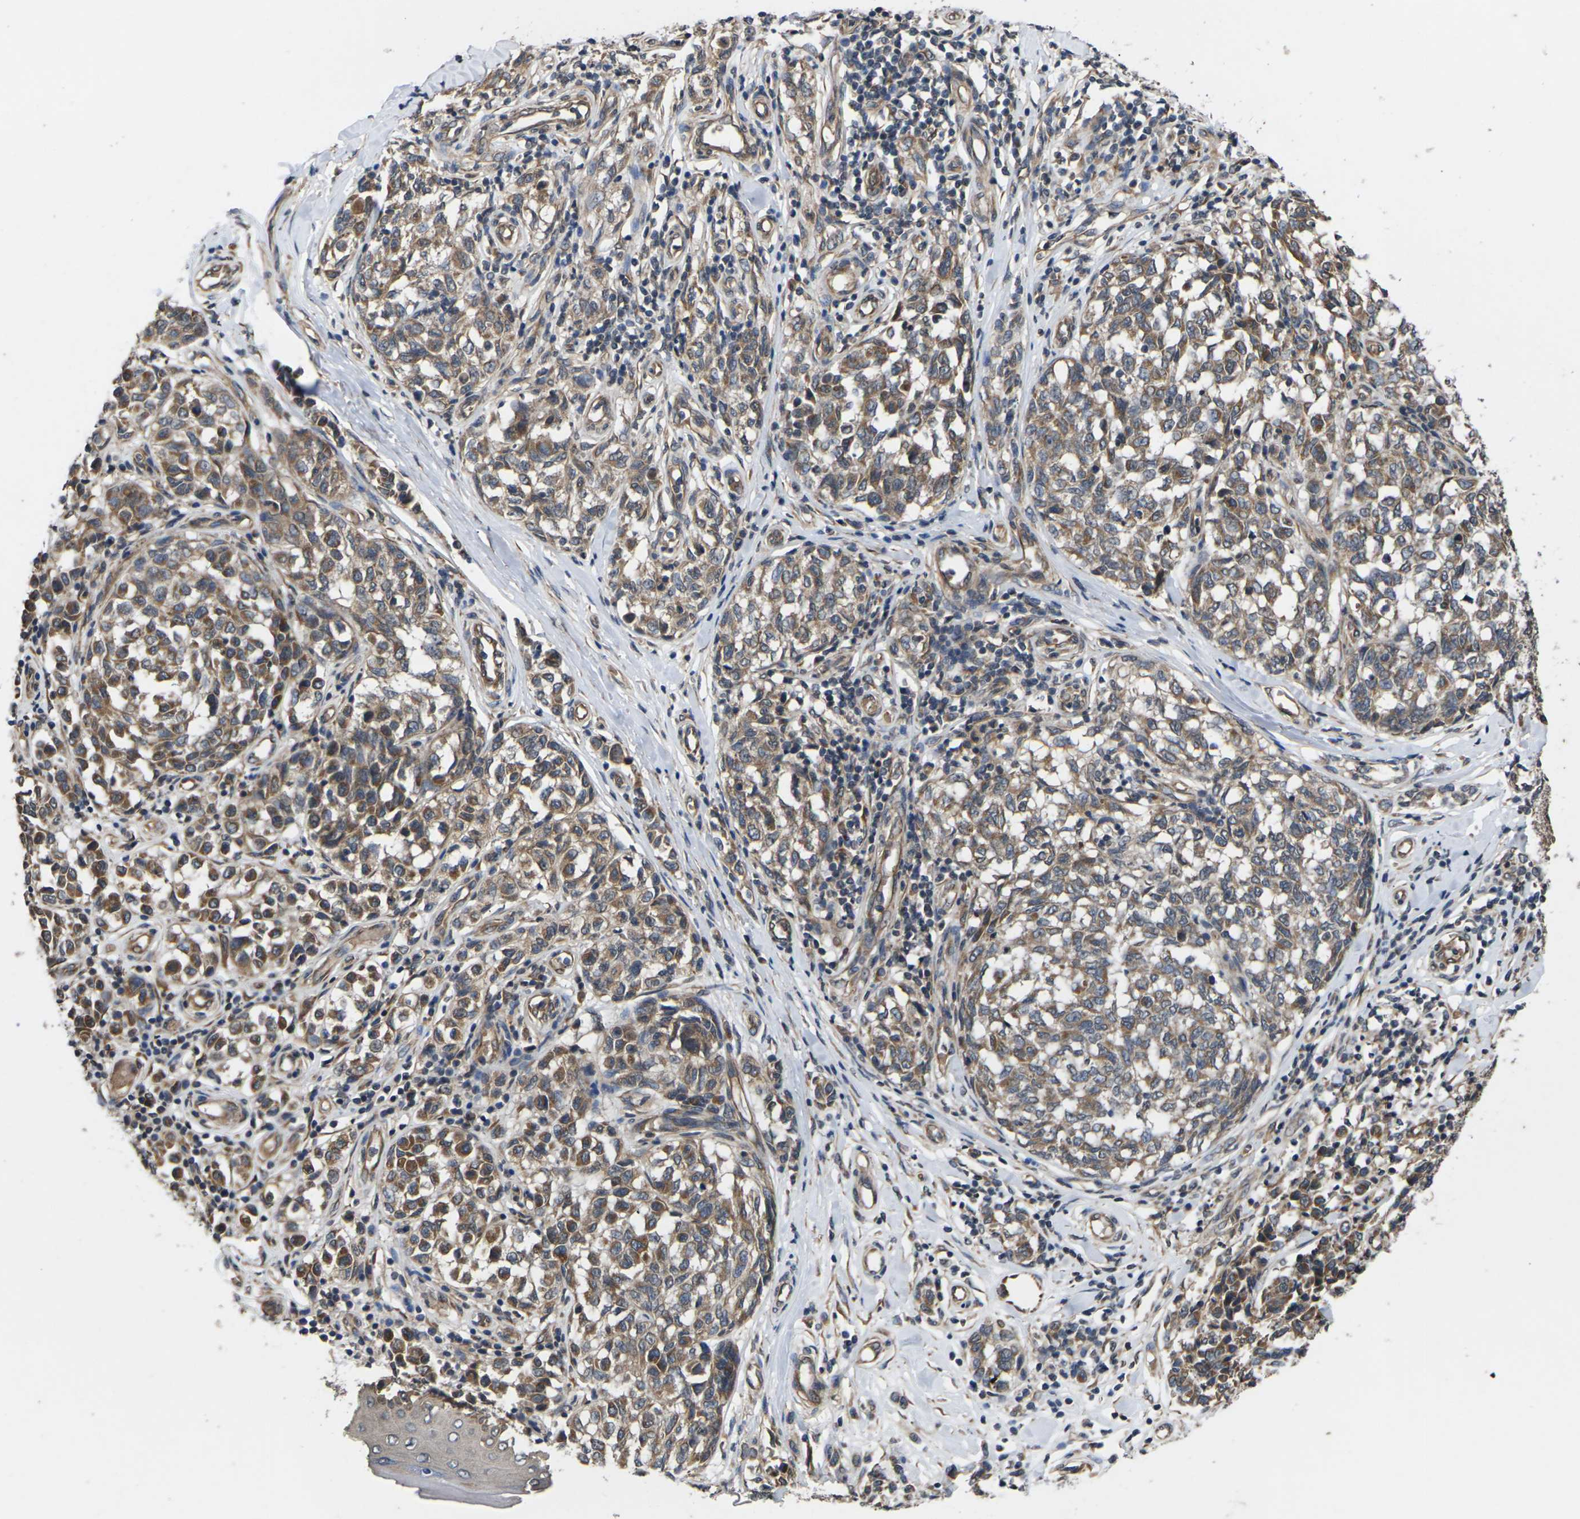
{"staining": {"intensity": "moderate", "quantity": ">75%", "location": "cytoplasmic/membranous"}, "tissue": "melanoma", "cell_type": "Tumor cells", "image_type": "cancer", "snomed": [{"axis": "morphology", "description": "Malignant melanoma, NOS"}, {"axis": "topography", "description": "Skin"}], "caption": "This is a micrograph of immunohistochemistry staining of malignant melanoma, which shows moderate expression in the cytoplasmic/membranous of tumor cells.", "gene": "DKK2", "patient": {"sex": "female", "age": 64}}